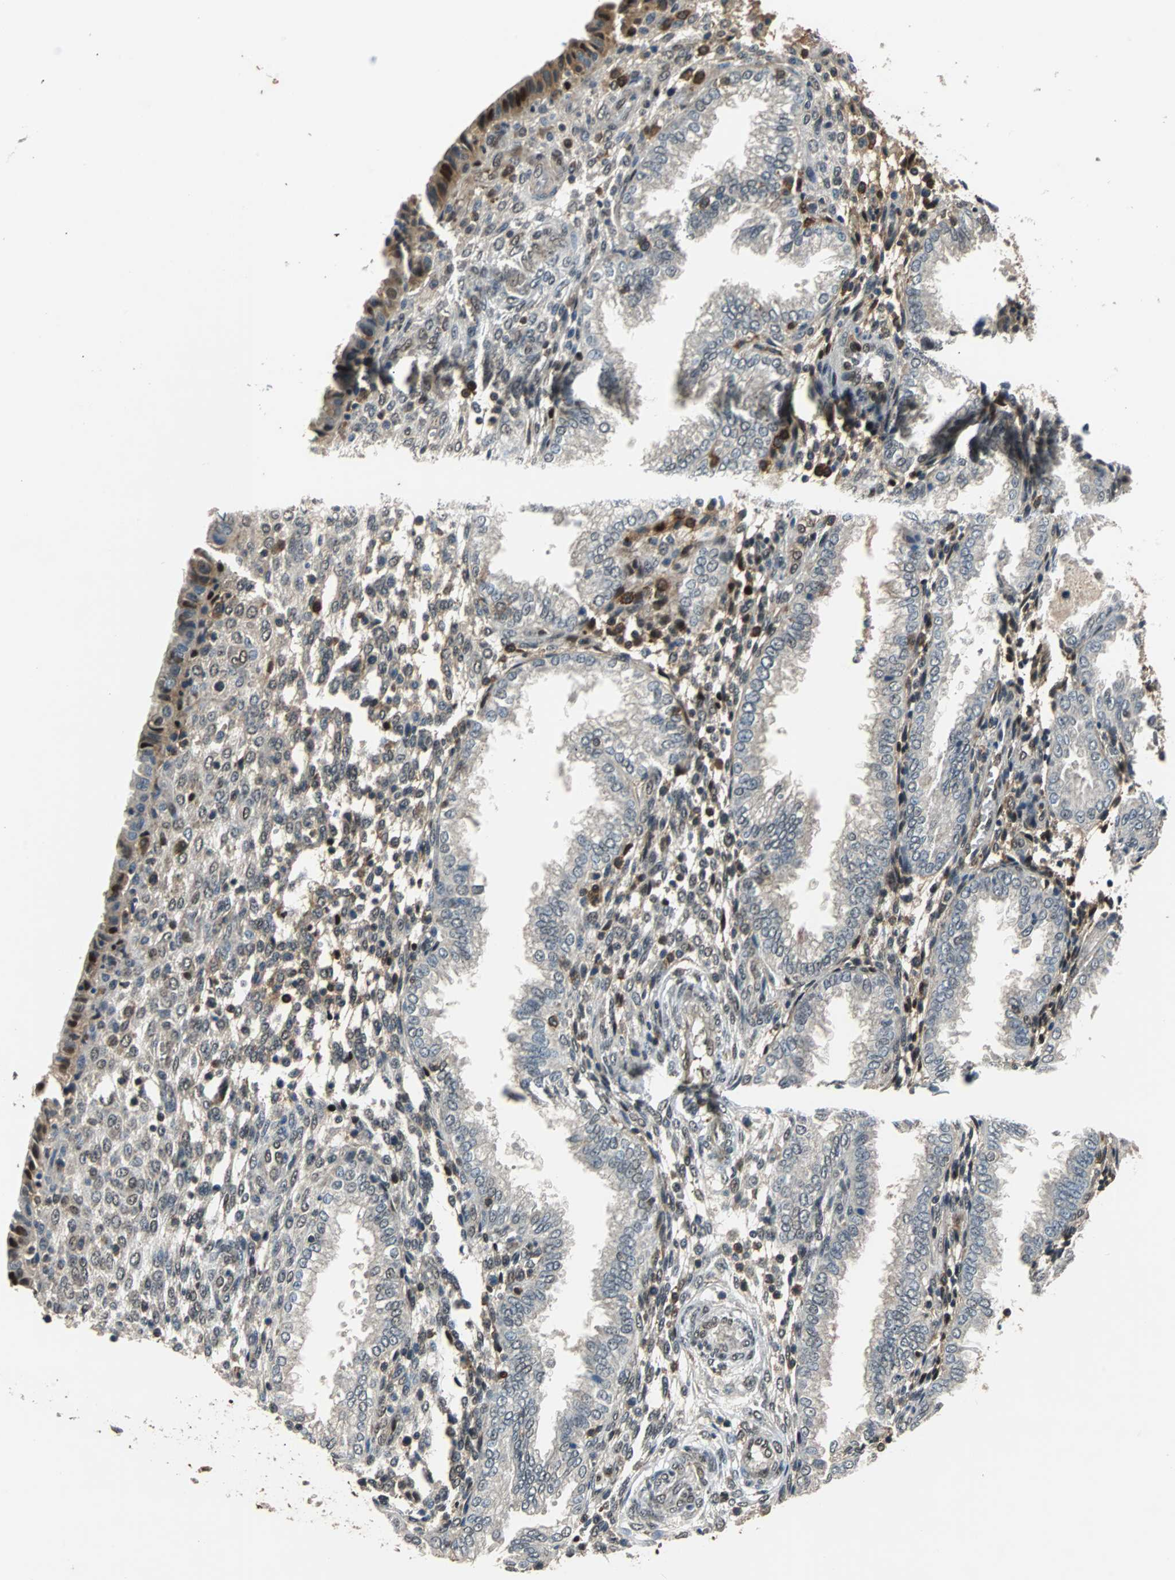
{"staining": {"intensity": "weak", "quantity": ">75%", "location": "cytoplasmic/membranous,nuclear"}, "tissue": "endometrium", "cell_type": "Cells in endometrial stroma", "image_type": "normal", "snomed": [{"axis": "morphology", "description": "Normal tissue, NOS"}, {"axis": "topography", "description": "Endometrium"}], "caption": "An image of human endometrium stained for a protein demonstrates weak cytoplasmic/membranous,nuclear brown staining in cells in endometrial stroma.", "gene": "PHC1", "patient": {"sex": "female", "age": 33}}